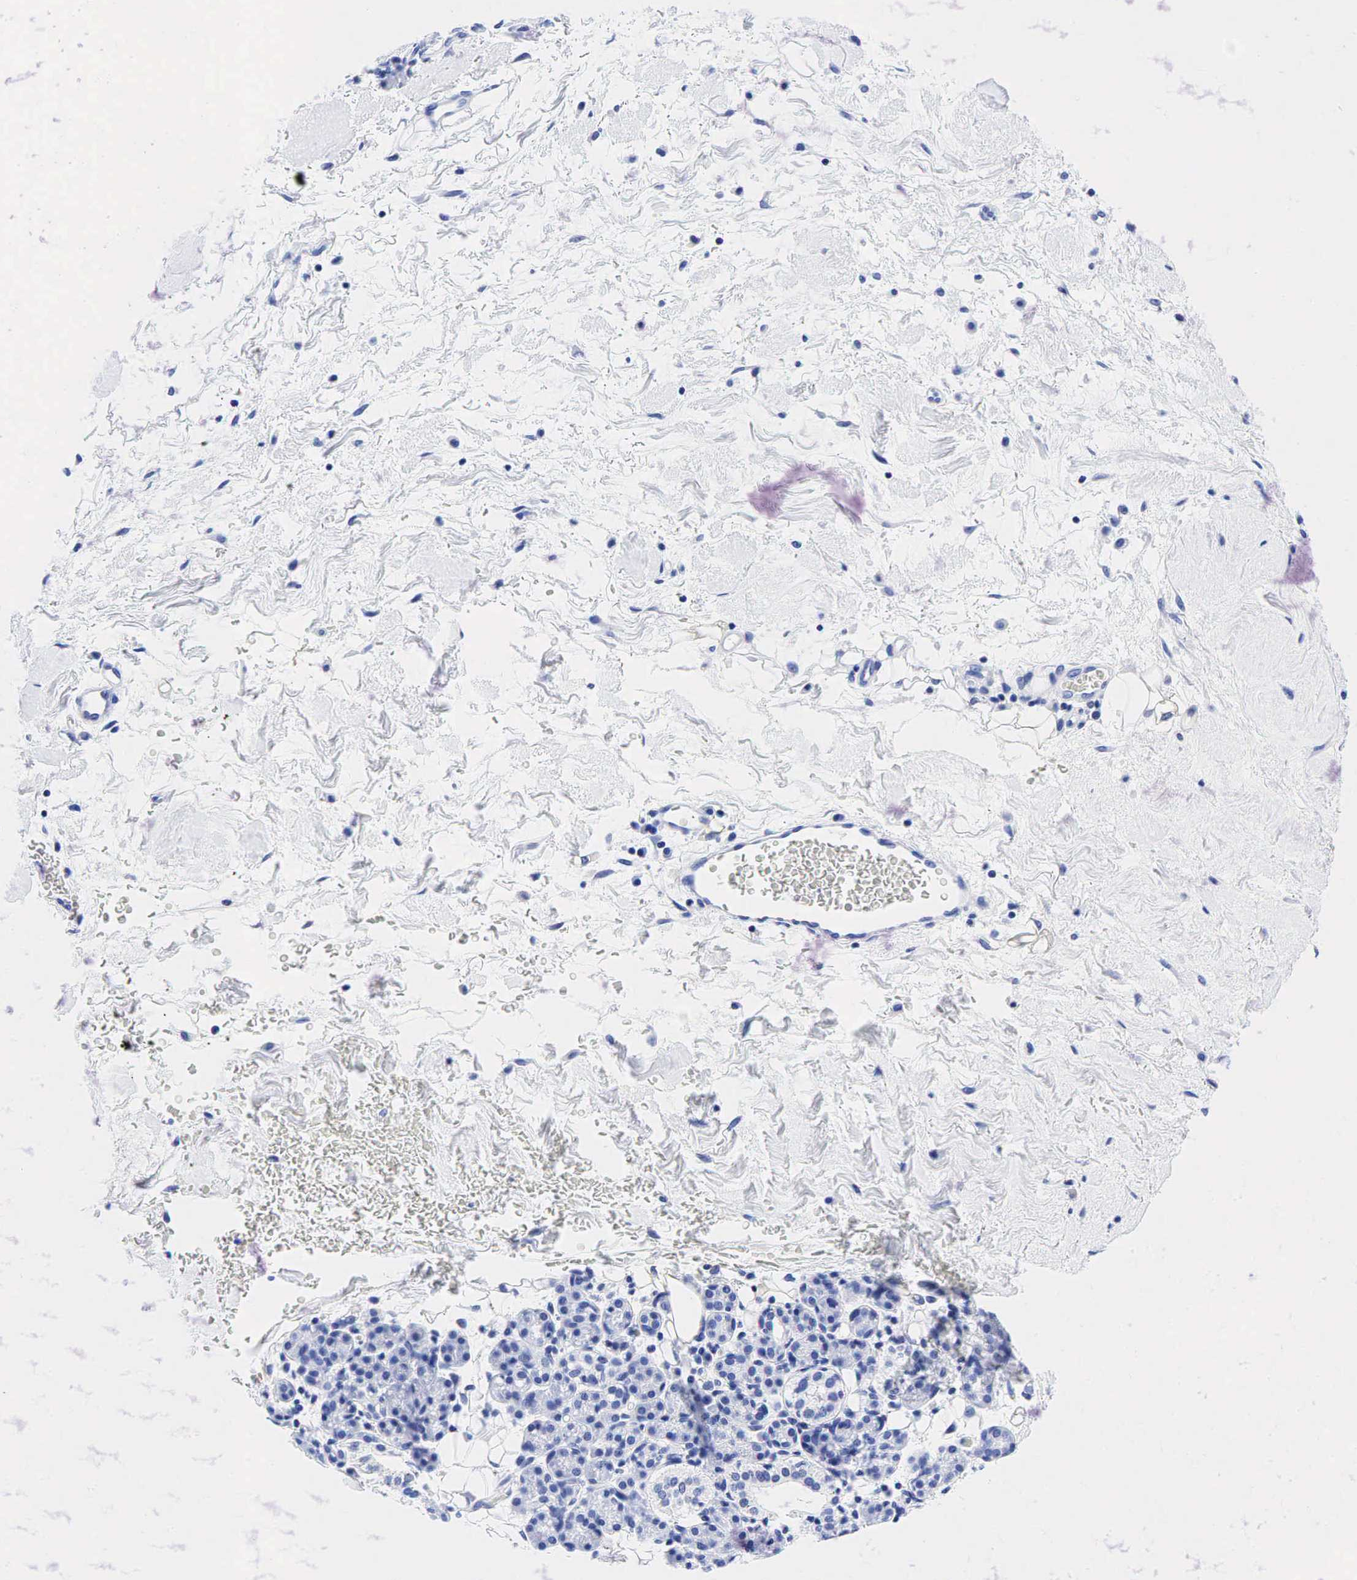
{"staining": {"intensity": "negative", "quantity": "none", "location": "none"}, "tissue": "skin cancer", "cell_type": "Tumor cells", "image_type": "cancer", "snomed": [{"axis": "morphology", "description": "Squamous cell carcinoma, NOS"}, {"axis": "topography", "description": "Skin"}], "caption": "Tumor cells show no significant expression in squamous cell carcinoma (skin).", "gene": "ESR1", "patient": {"sex": "male", "age": 84}}